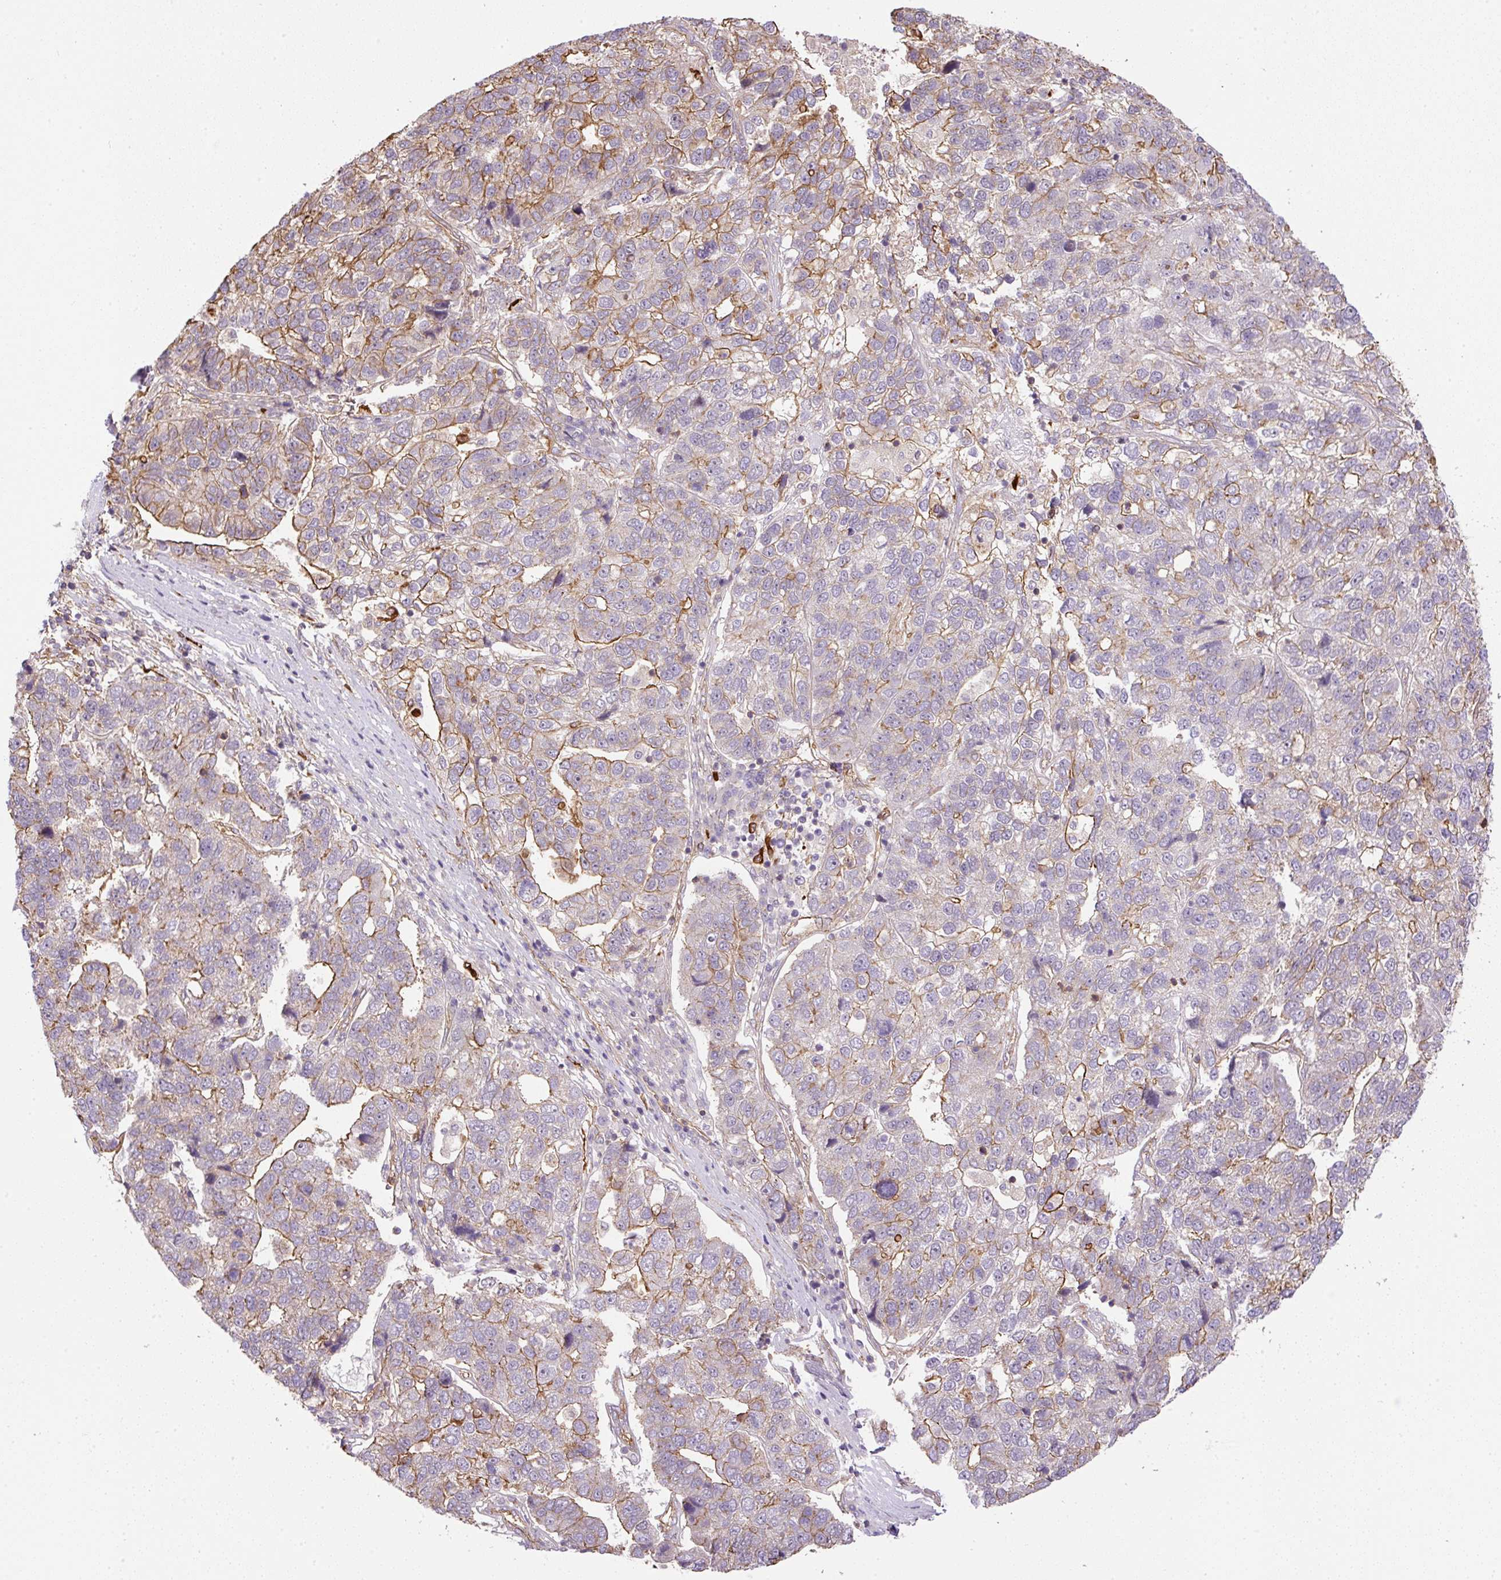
{"staining": {"intensity": "moderate", "quantity": "25%-75%", "location": "cytoplasmic/membranous"}, "tissue": "pancreatic cancer", "cell_type": "Tumor cells", "image_type": "cancer", "snomed": [{"axis": "morphology", "description": "Adenocarcinoma, NOS"}, {"axis": "topography", "description": "Pancreas"}], "caption": "Immunohistochemistry (IHC) (DAB) staining of human pancreatic cancer displays moderate cytoplasmic/membranous protein expression in about 25%-75% of tumor cells.", "gene": "B3GALT5", "patient": {"sex": "female", "age": 61}}